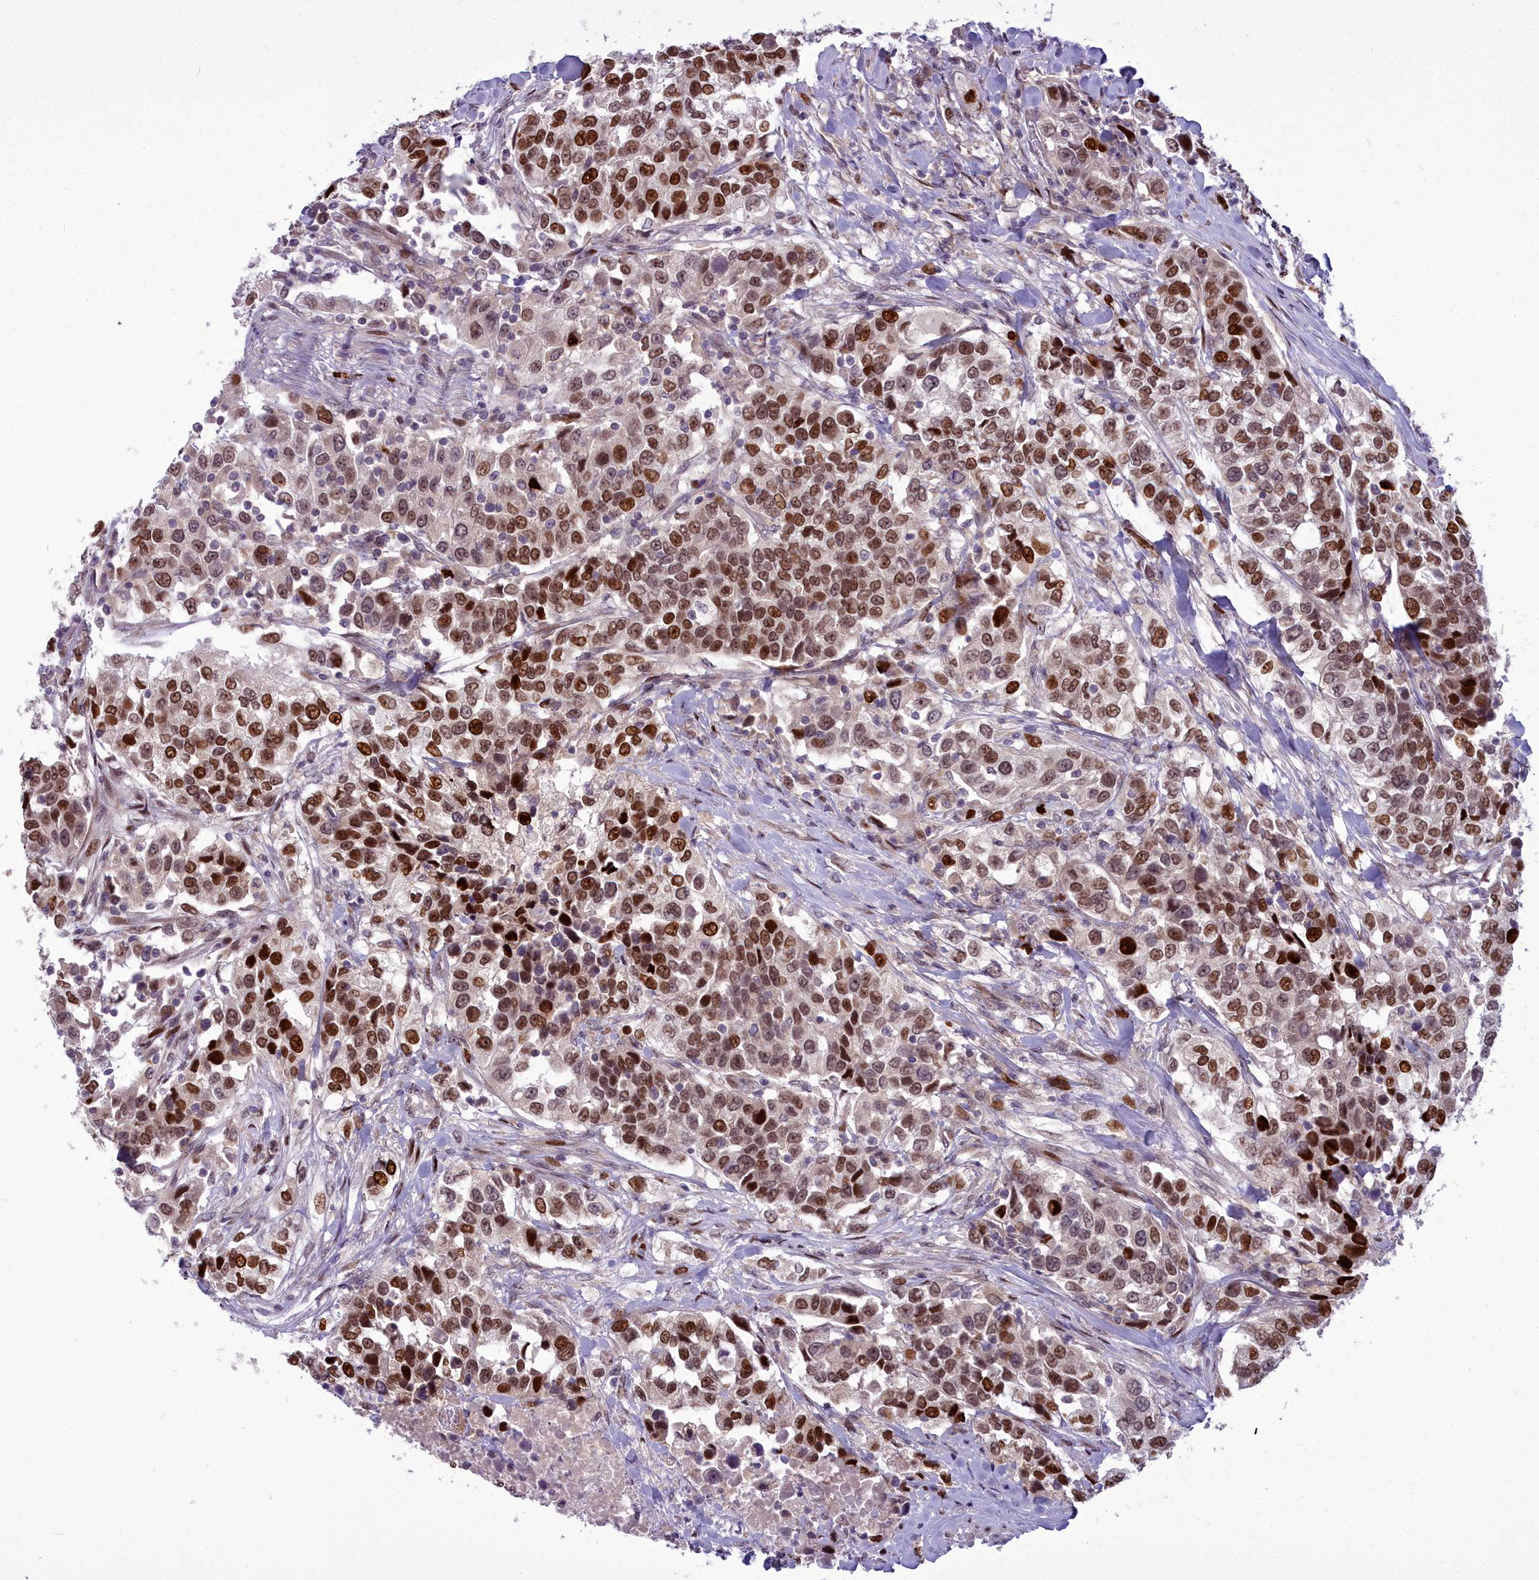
{"staining": {"intensity": "strong", "quantity": ">75%", "location": "nuclear"}, "tissue": "urothelial cancer", "cell_type": "Tumor cells", "image_type": "cancer", "snomed": [{"axis": "morphology", "description": "Urothelial carcinoma, High grade"}, {"axis": "topography", "description": "Urinary bladder"}], "caption": "This histopathology image exhibits immunohistochemistry (IHC) staining of human urothelial cancer, with high strong nuclear staining in approximately >75% of tumor cells.", "gene": "AP1M1", "patient": {"sex": "female", "age": 80}}